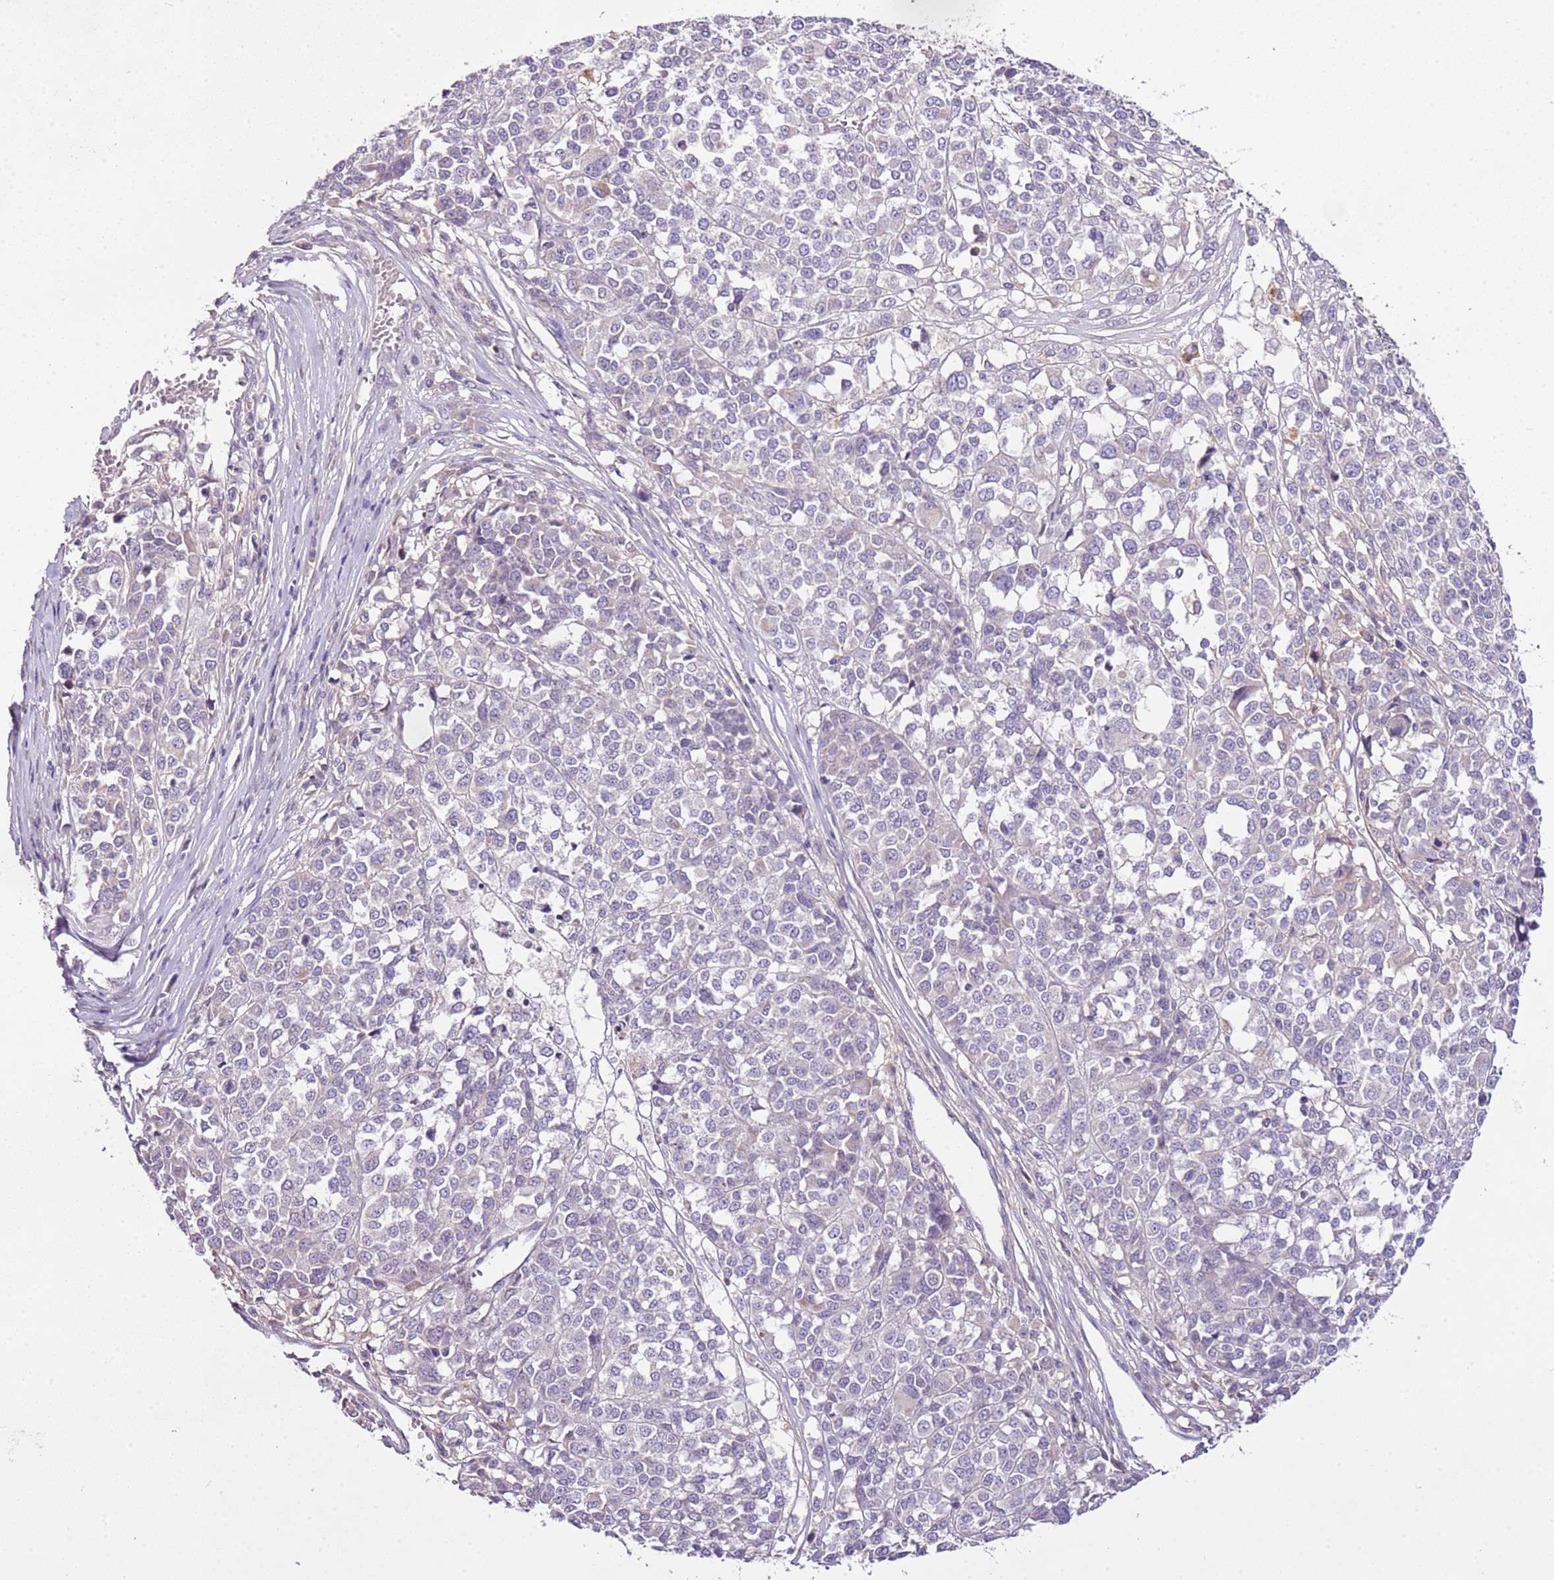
{"staining": {"intensity": "negative", "quantity": "none", "location": "none"}, "tissue": "melanoma", "cell_type": "Tumor cells", "image_type": "cancer", "snomed": [{"axis": "morphology", "description": "Malignant melanoma, Metastatic site"}, {"axis": "topography", "description": "Lymph node"}], "caption": "Tumor cells show no significant expression in melanoma. Nuclei are stained in blue.", "gene": "CMKLR1", "patient": {"sex": "male", "age": 44}}